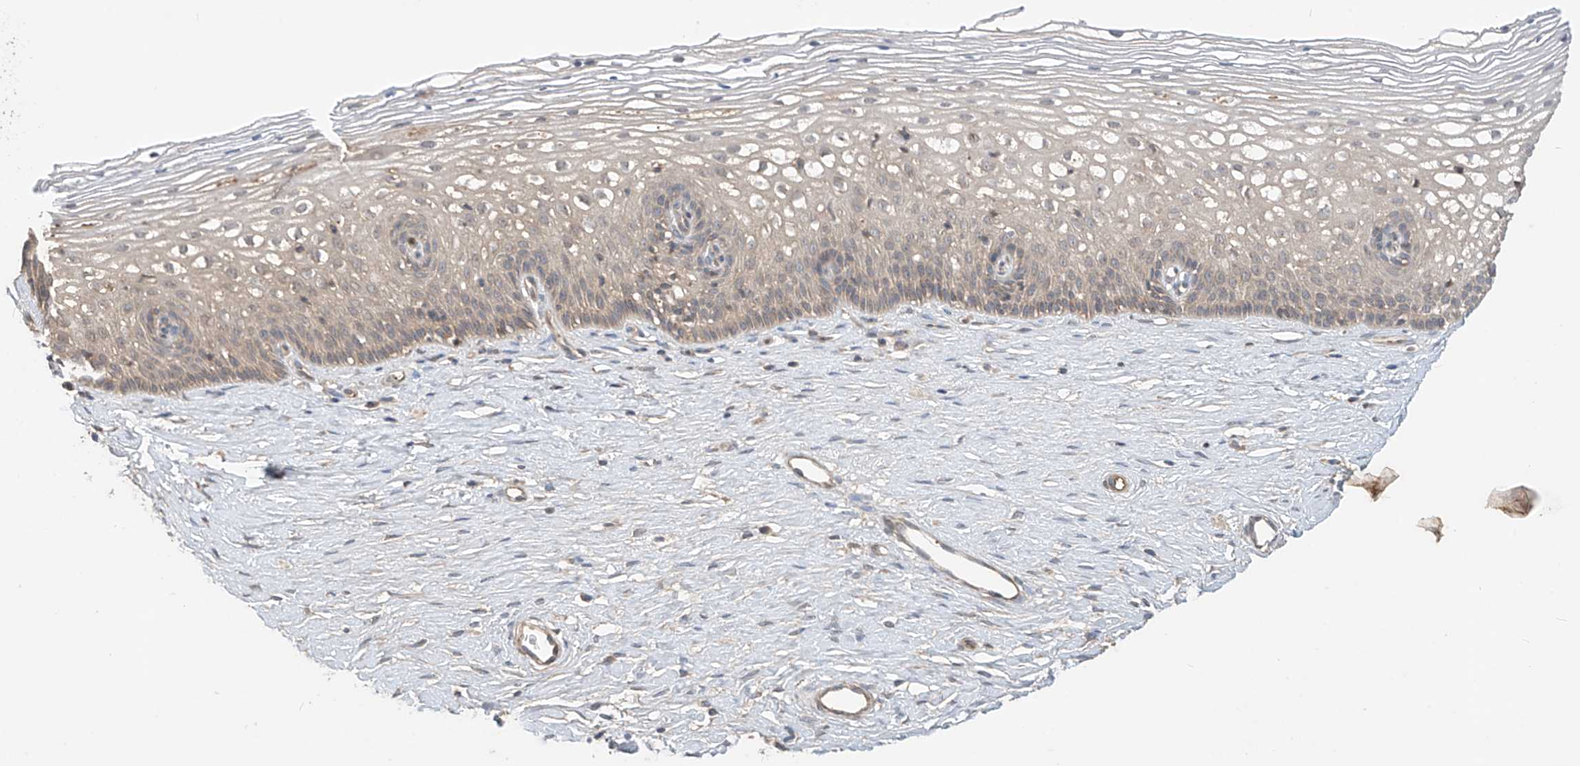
{"staining": {"intensity": "negative", "quantity": "none", "location": "none"}, "tissue": "cervix", "cell_type": "Glandular cells", "image_type": "normal", "snomed": [{"axis": "morphology", "description": "Normal tissue, NOS"}, {"axis": "topography", "description": "Cervix"}], "caption": "Protein analysis of normal cervix demonstrates no significant staining in glandular cells.", "gene": "CACNA2D4", "patient": {"sex": "female", "age": 33}}